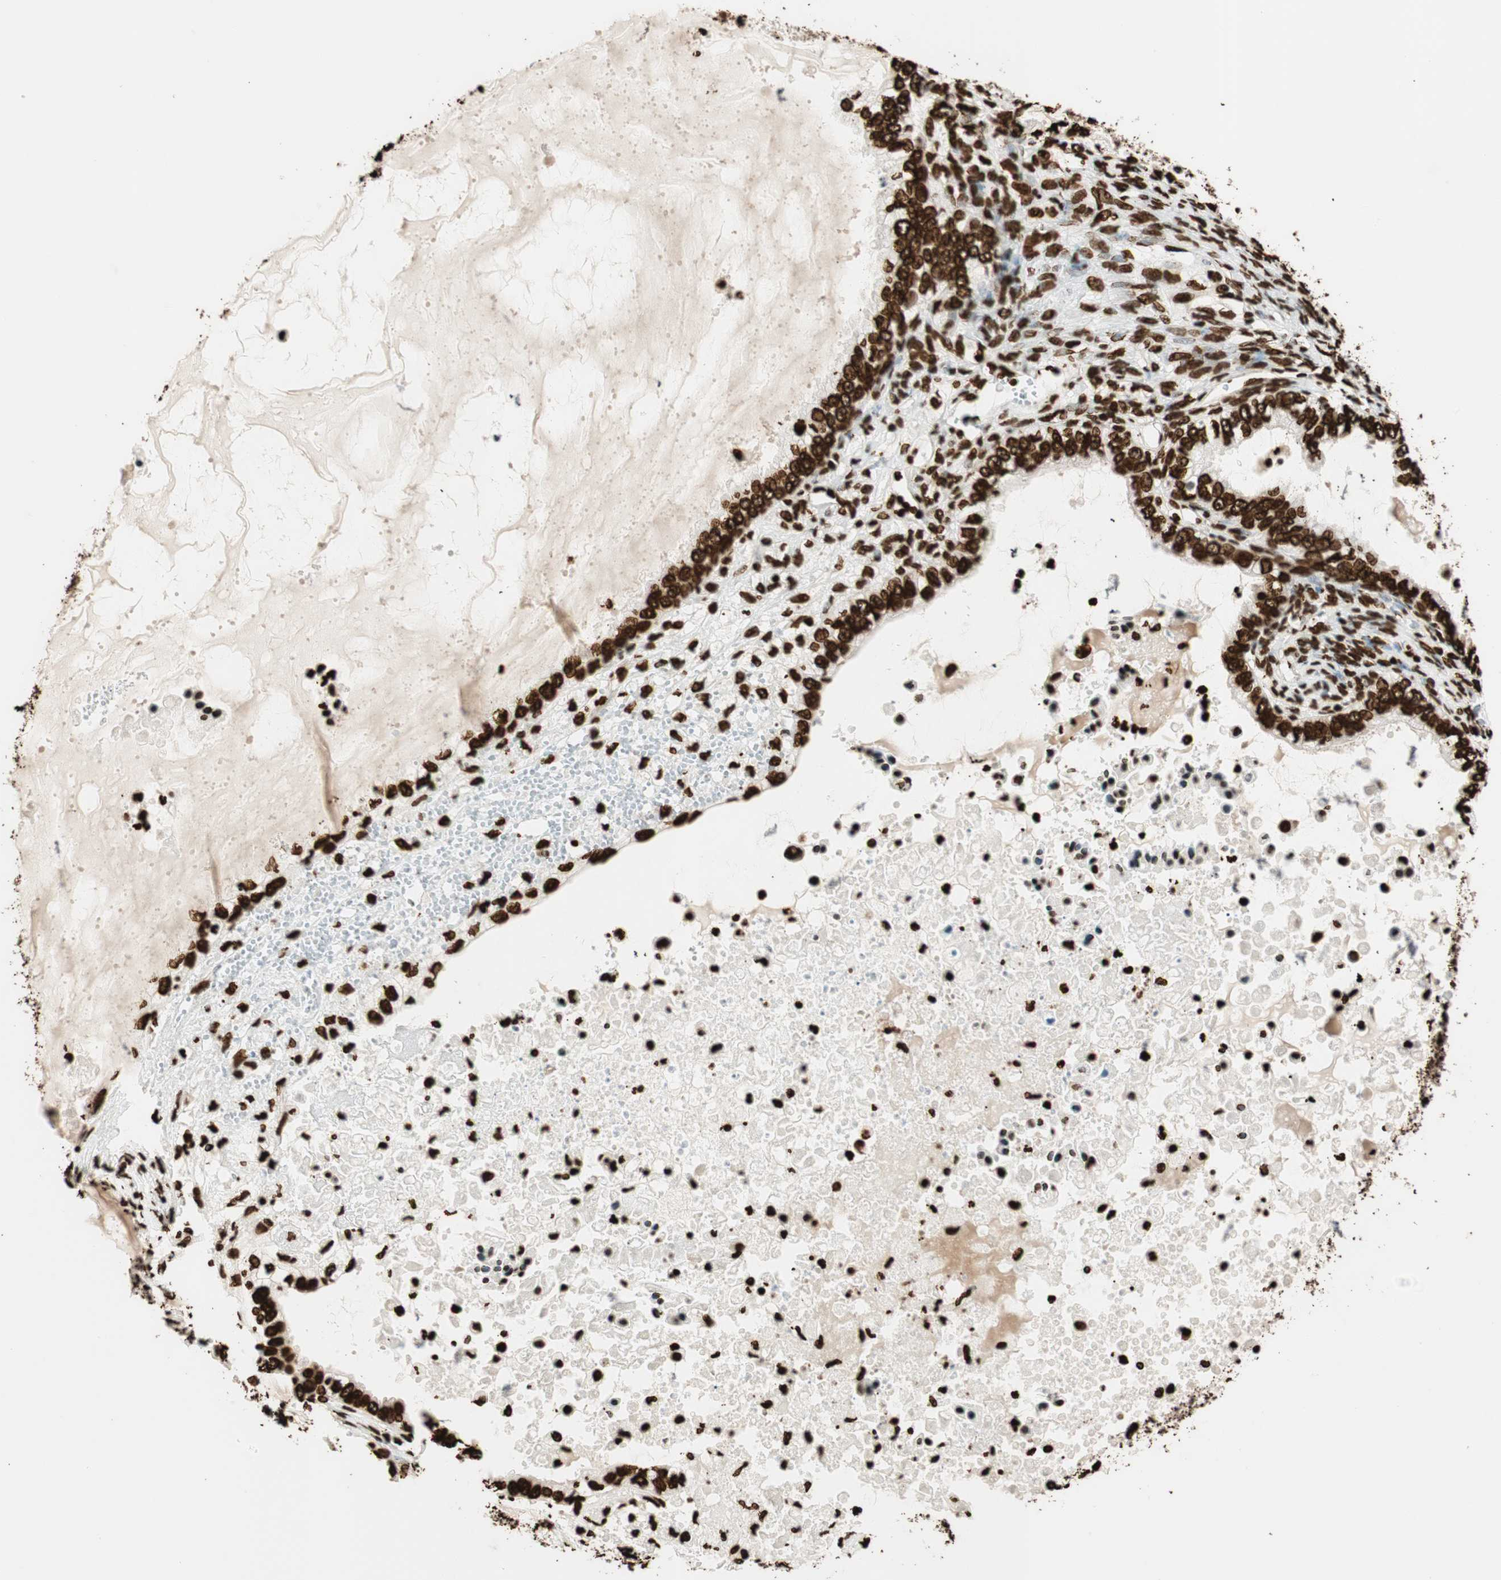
{"staining": {"intensity": "strong", "quantity": ">75%", "location": "nuclear"}, "tissue": "ovarian cancer", "cell_type": "Tumor cells", "image_type": "cancer", "snomed": [{"axis": "morphology", "description": "Cystadenocarcinoma, mucinous, NOS"}, {"axis": "topography", "description": "Ovary"}], "caption": "Immunohistochemistry (IHC) image of ovarian mucinous cystadenocarcinoma stained for a protein (brown), which demonstrates high levels of strong nuclear staining in about >75% of tumor cells.", "gene": "GLI2", "patient": {"sex": "female", "age": 80}}